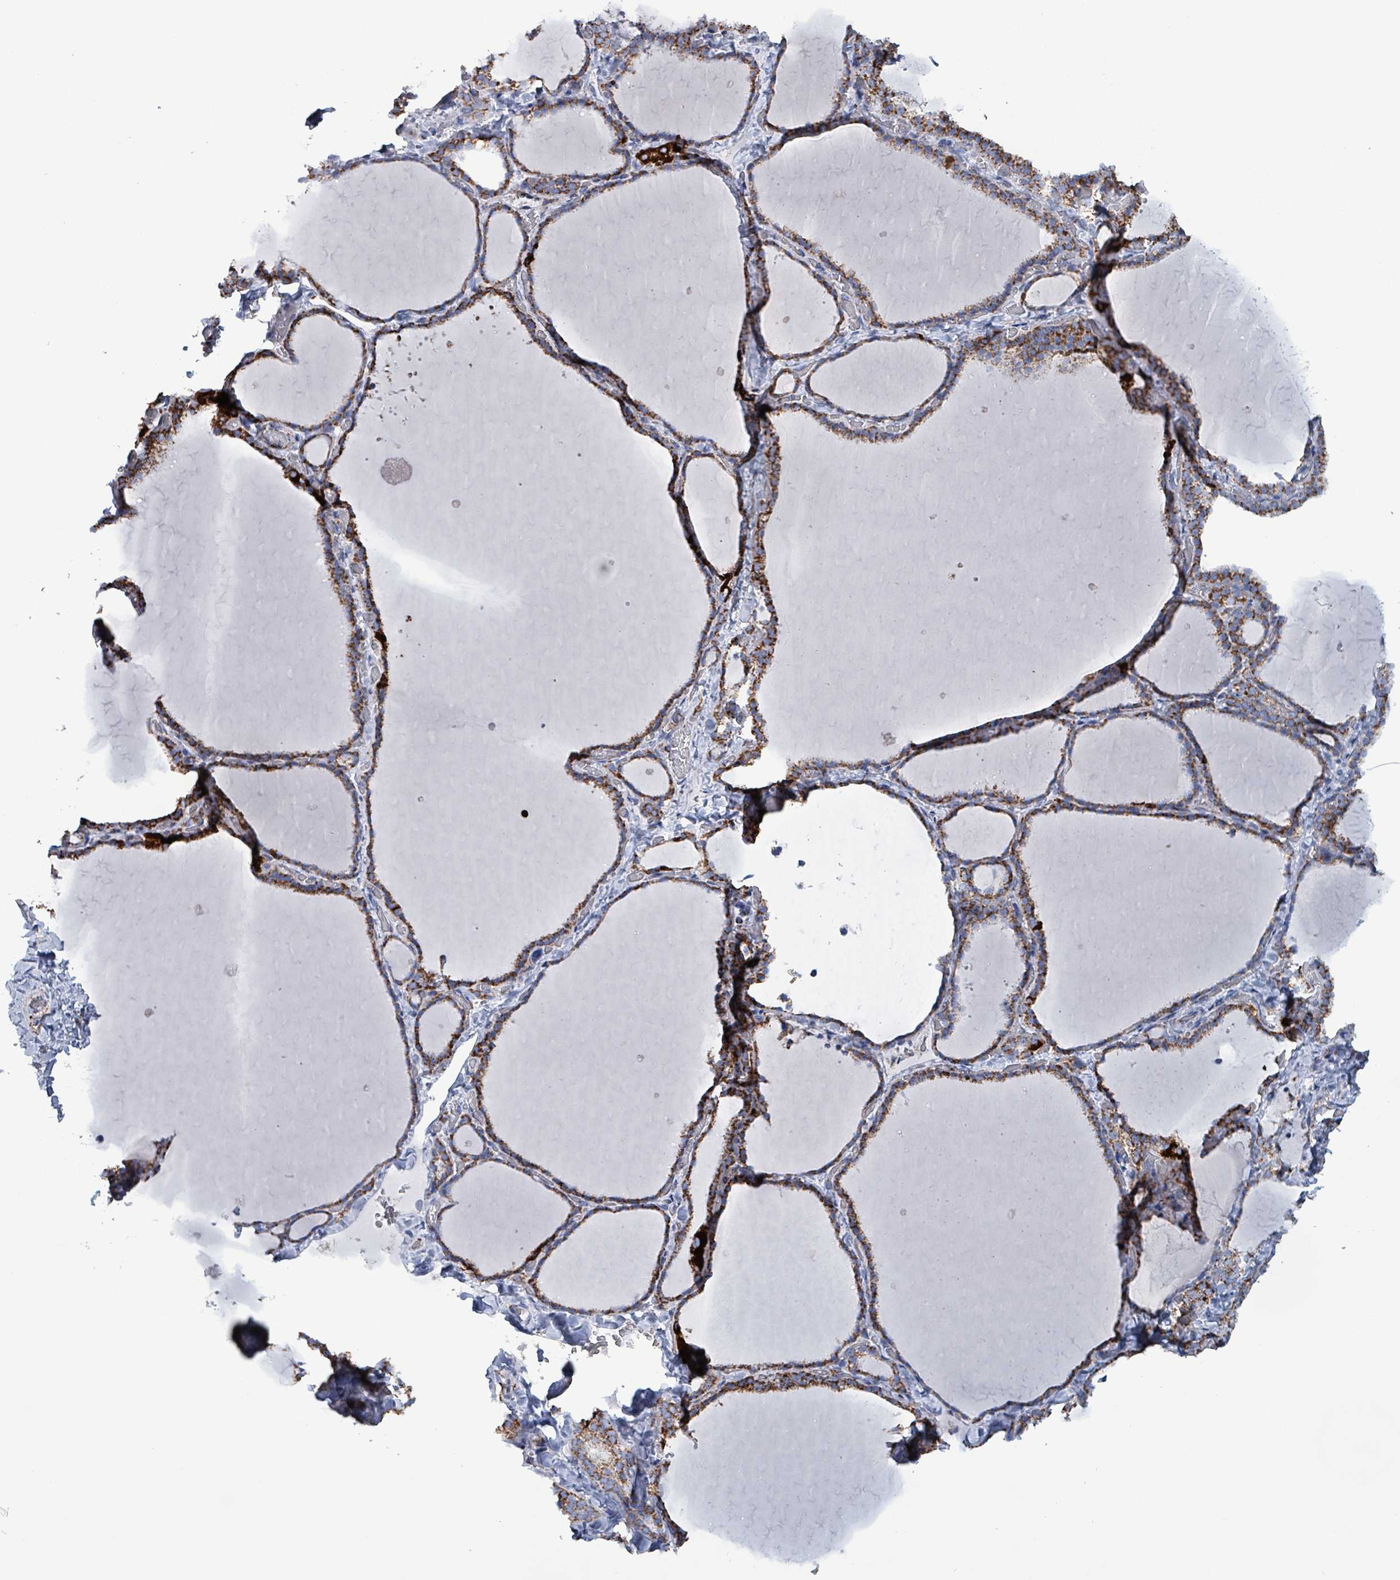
{"staining": {"intensity": "strong", "quantity": ">75%", "location": "cytoplasmic/membranous"}, "tissue": "thyroid gland", "cell_type": "Glandular cells", "image_type": "normal", "snomed": [{"axis": "morphology", "description": "Normal tissue, NOS"}, {"axis": "topography", "description": "Thyroid gland"}], "caption": "Protein analysis of normal thyroid gland shows strong cytoplasmic/membranous expression in approximately >75% of glandular cells.", "gene": "IDH3B", "patient": {"sex": "female", "age": 22}}